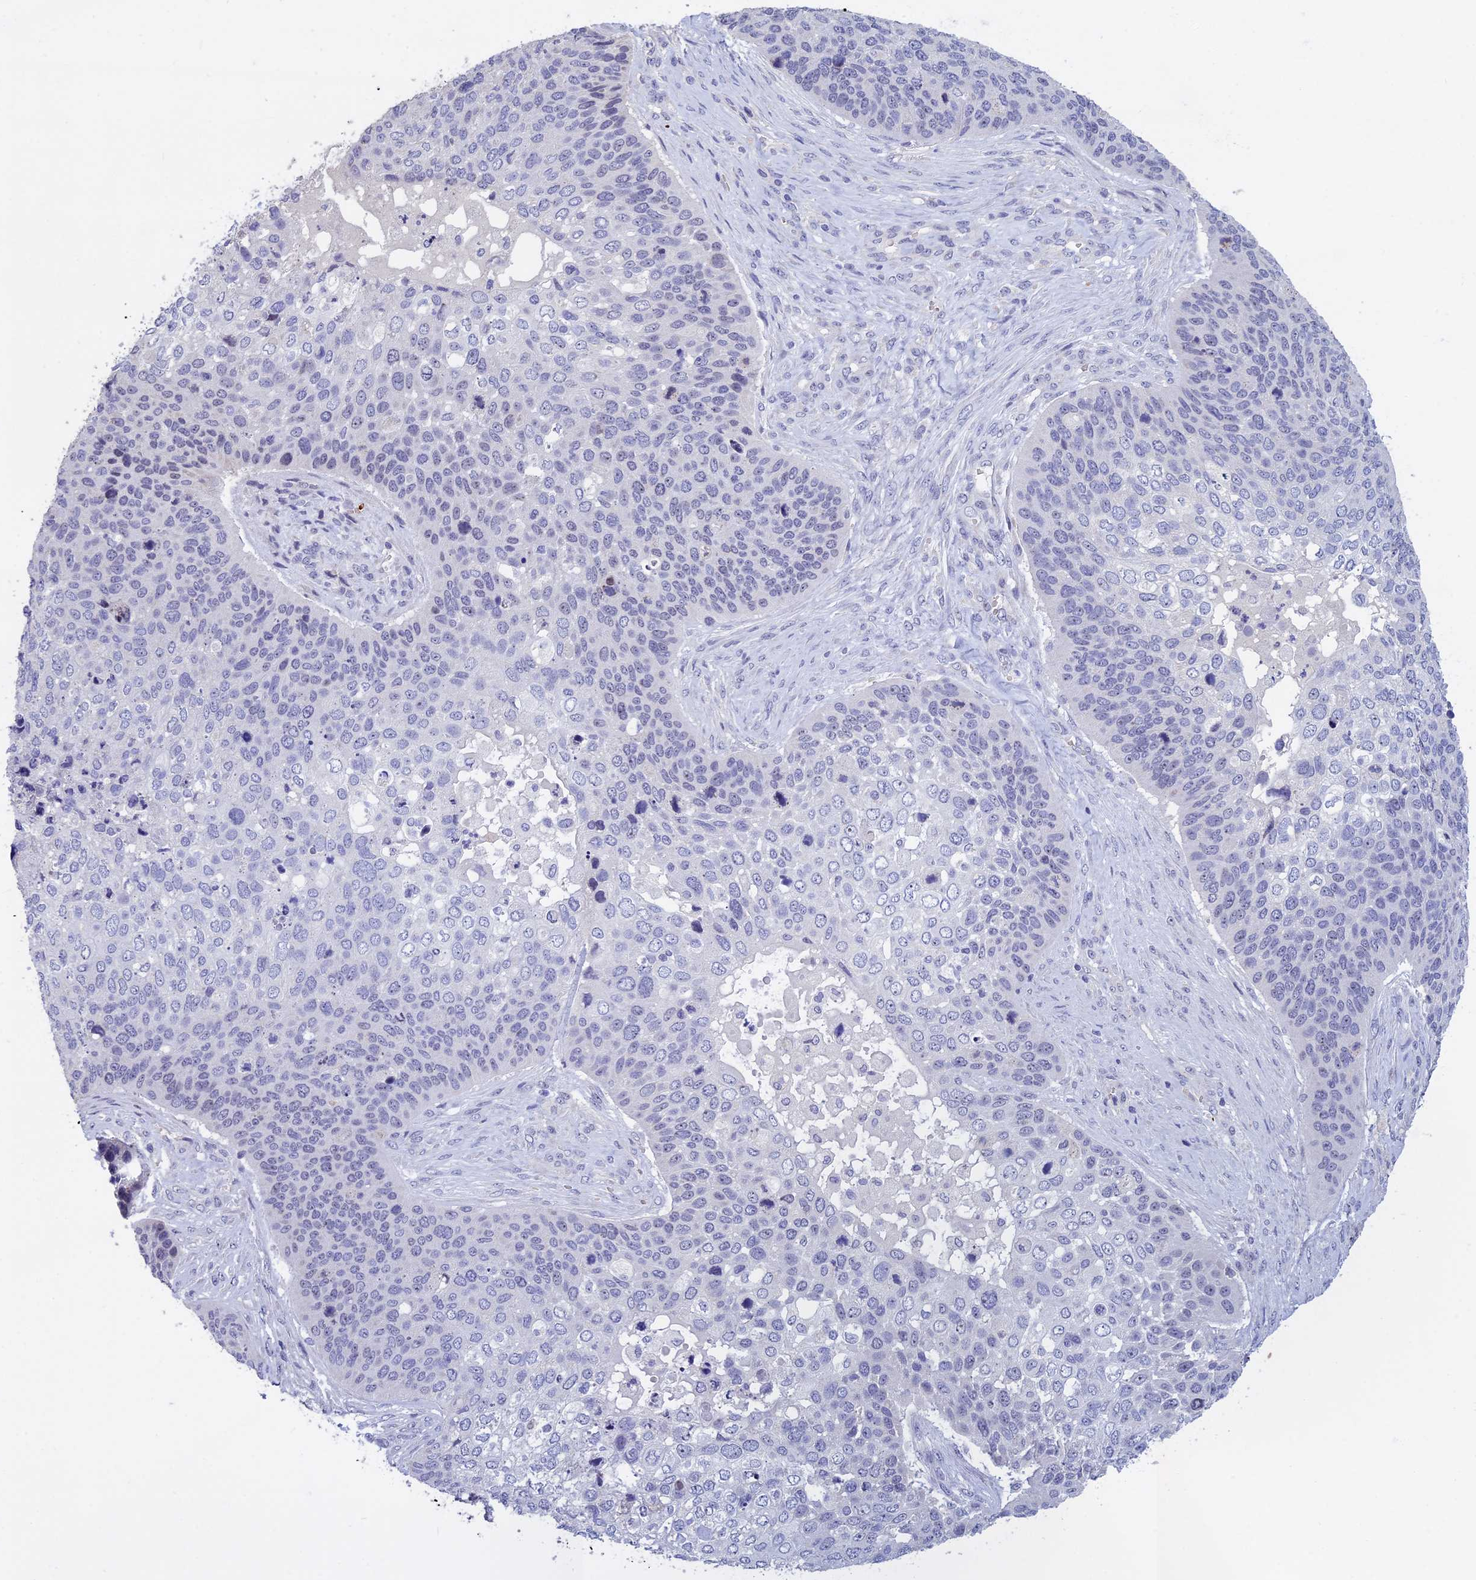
{"staining": {"intensity": "negative", "quantity": "none", "location": "none"}, "tissue": "skin cancer", "cell_type": "Tumor cells", "image_type": "cancer", "snomed": [{"axis": "morphology", "description": "Basal cell carcinoma"}, {"axis": "topography", "description": "Skin"}], "caption": "Tumor cells show no significant positivity in skin cancer (basal cell carcinoma). (DAB IHC, high magnification).", "gene": "KNOP1", "patient": {"sex": "female", "age": 74}}